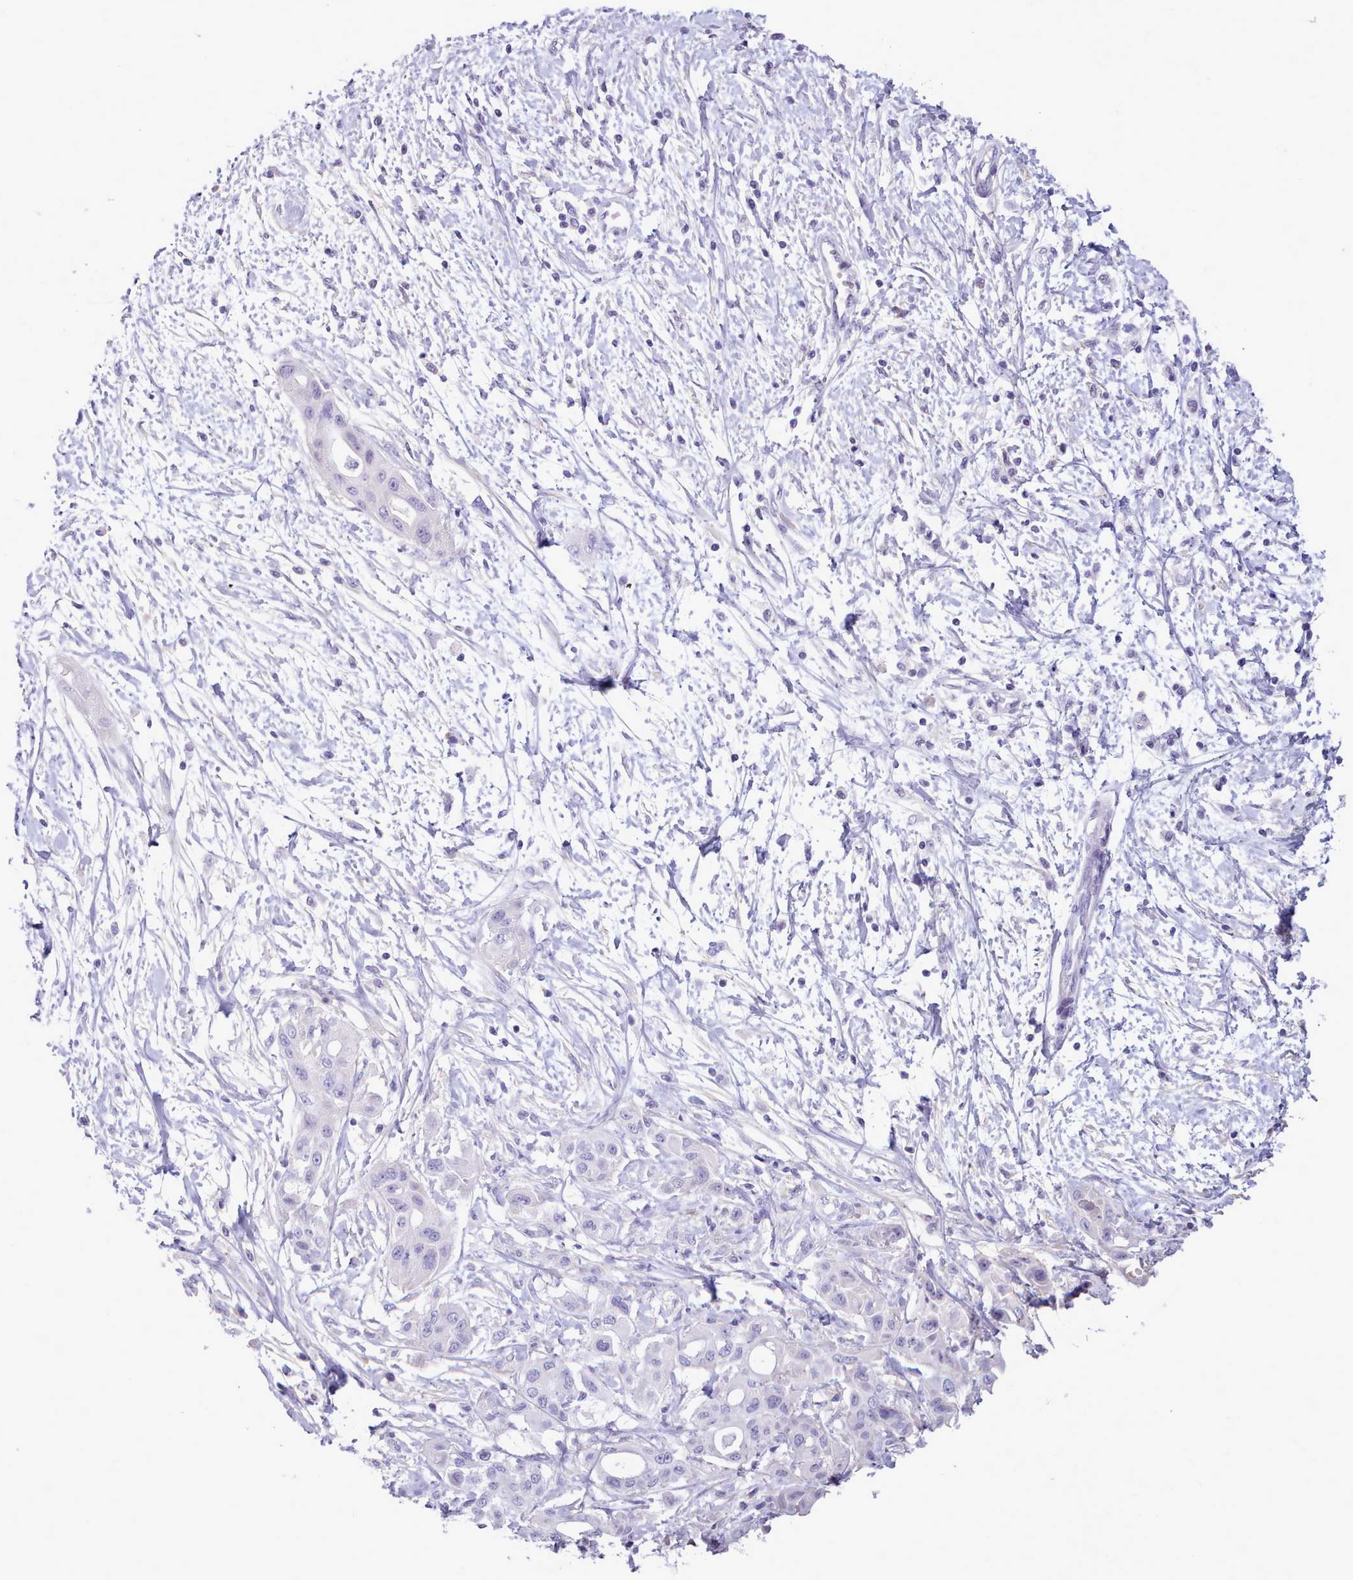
{"staining": {"intensity": "negative", "quantity": "none", "location": "none"}, "tissue": "pancreatic cancer", "cell_type": "Tumor cells", "image_type": "cancer", "snomed": [{"axis": "morphology", "description": "Adenocarcinoma, NOS"}, {"axis": "topography", "description": "Pancreas"}], "caption": "Pancreatic adenocarcinoma stained for a protein using IHC displays no staining tumor cells.", "gene": "CYP2A13", "patient": {"sex": "male", "age": 68}}